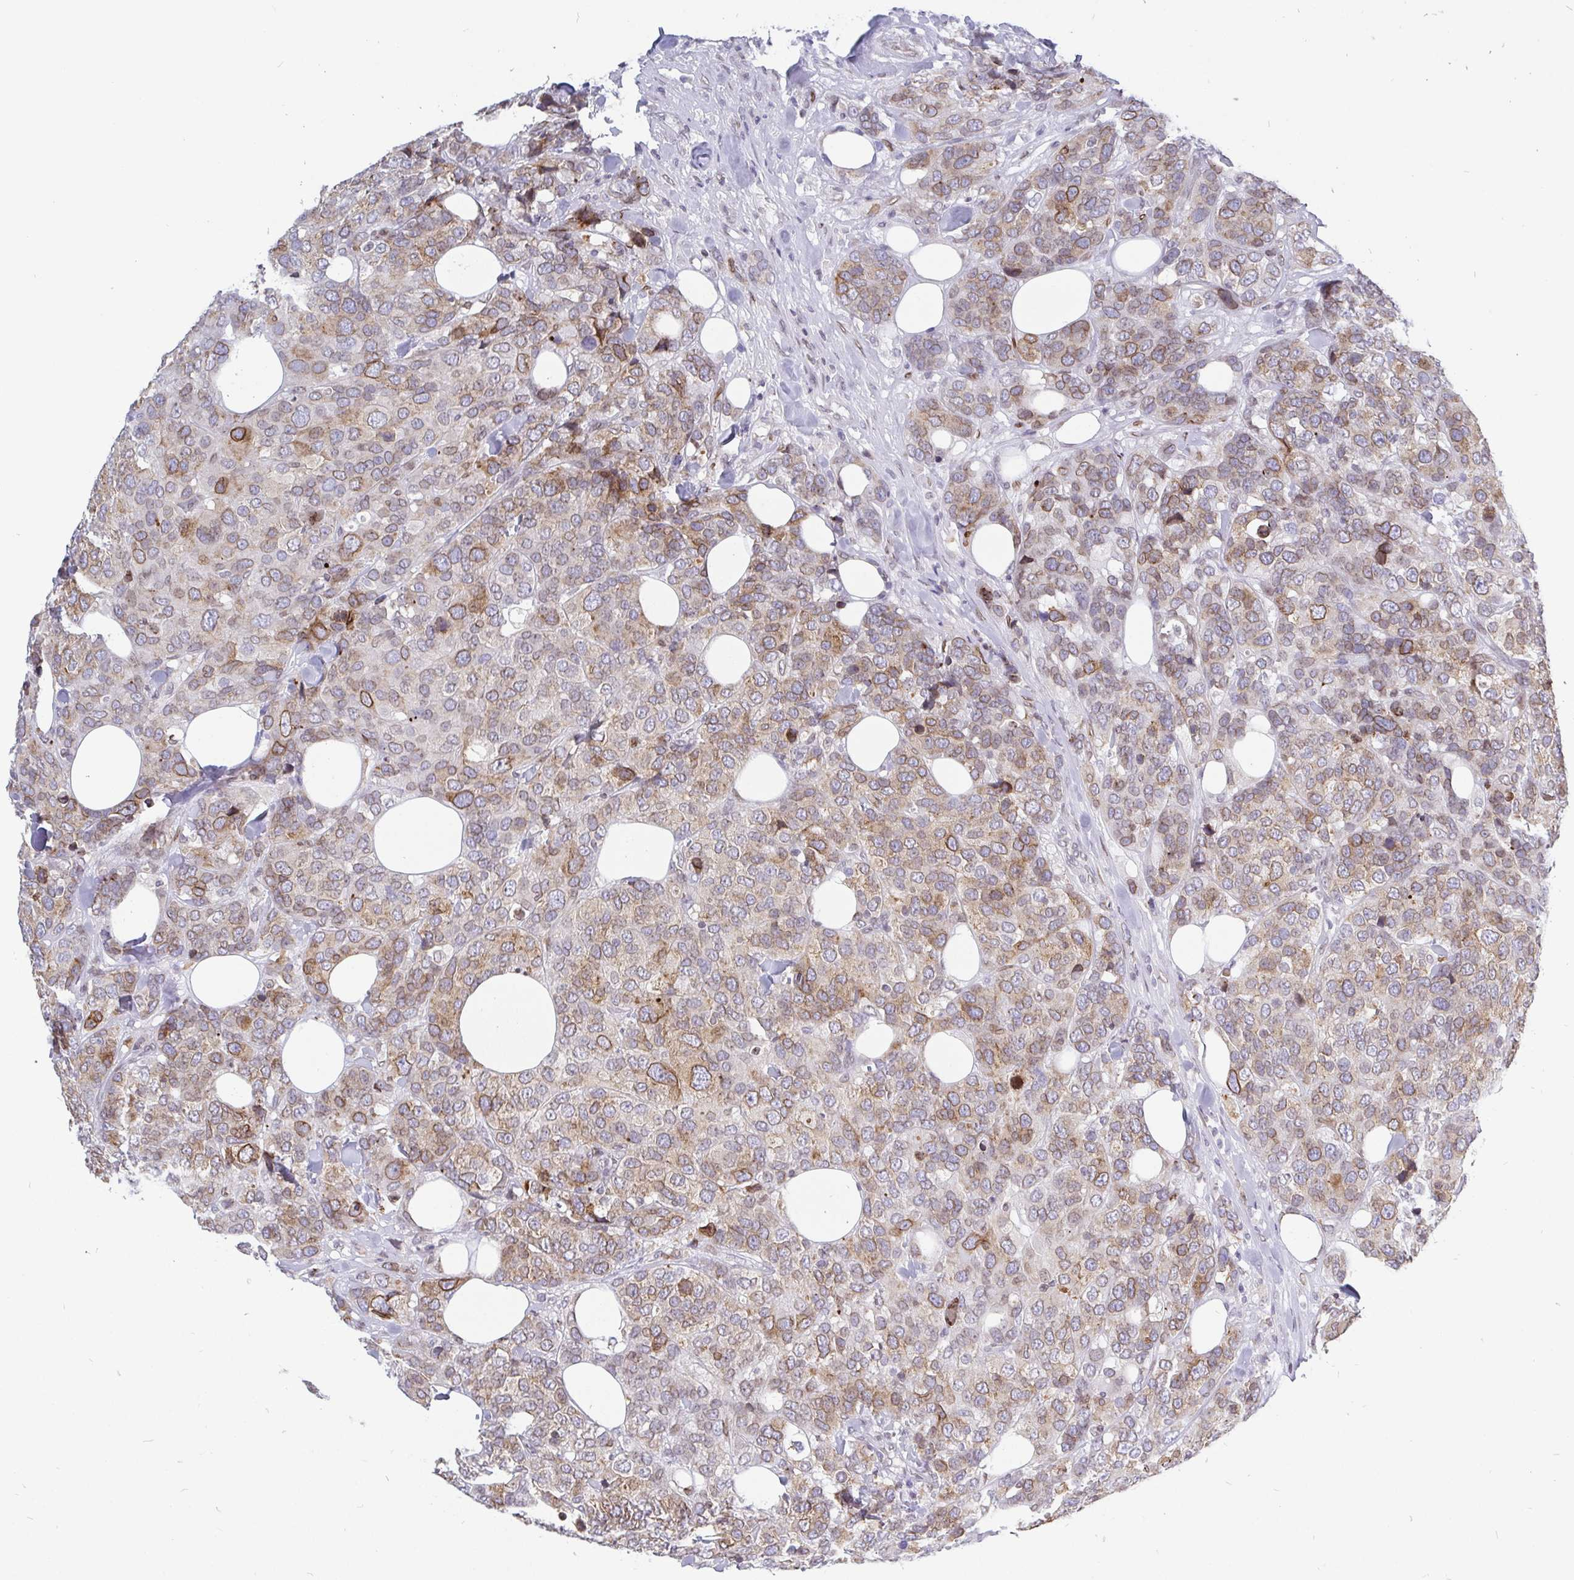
{"staining": {"intensity": "moderate", "quantity": "<25%", "location": "cytoplasmic/membranous,nuclear"}, "tissue": "breast cancer", "cell_type": "Tumor cells", "image_type": "cancer", "snomed": [{"axis": "morphology", "description": "Lobular carcinoma"}, {"axis": "topography", "description": "Breast"}], "caption": "Human breast cancer (lobular carcinoma) stained for a protein (brown) shows moderate cytoplasmic/membranous and nuclear positive expression in about <25% of tumor cells.", "gene": "EMD", "patient": {"sex": "female", "age": 59}}